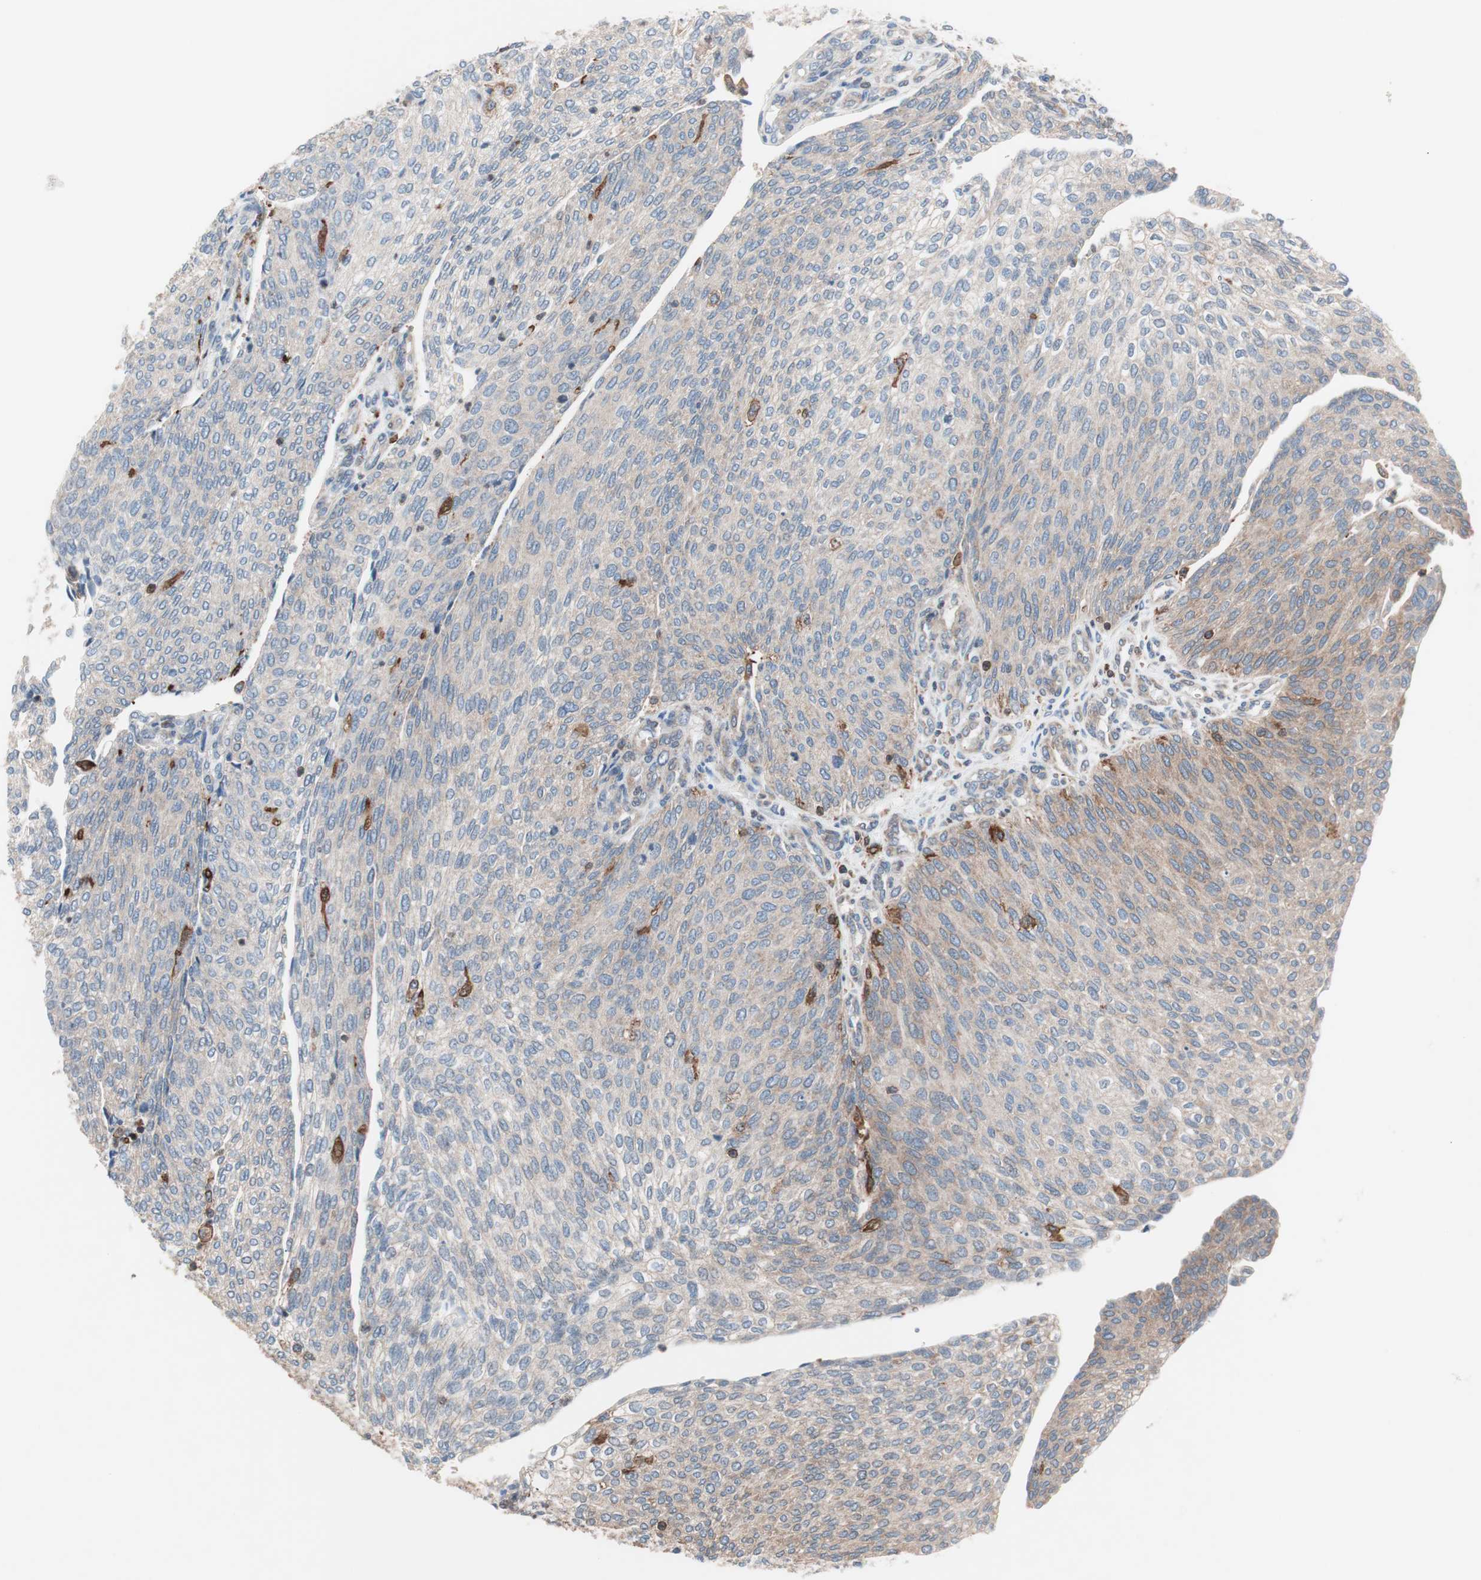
{"staining": {"intensity": "moderate", "quantity": ">75%", "location": "cytoplasmic/membranous"}, "tissue": "urothelial cancer", "cell_type": "Tumor cells", "image_type": "cancer", "snomed": [{"axis": "morphology", "description": "Urothelial carcinoma, Low grade"}, {"axis": "topography", "description": "Urinary bladder"}], "caption": "Protein staining of low-grade urothelial carcinoma tissue exhibits moderate cytoplasmic/membranous positivity in about >75% of tumor cells. (DAB = brown stain, brightfield microscopy at high magnification).", "gene": "PIK3R1", "patient": {"sex": "female", "age": 79}}